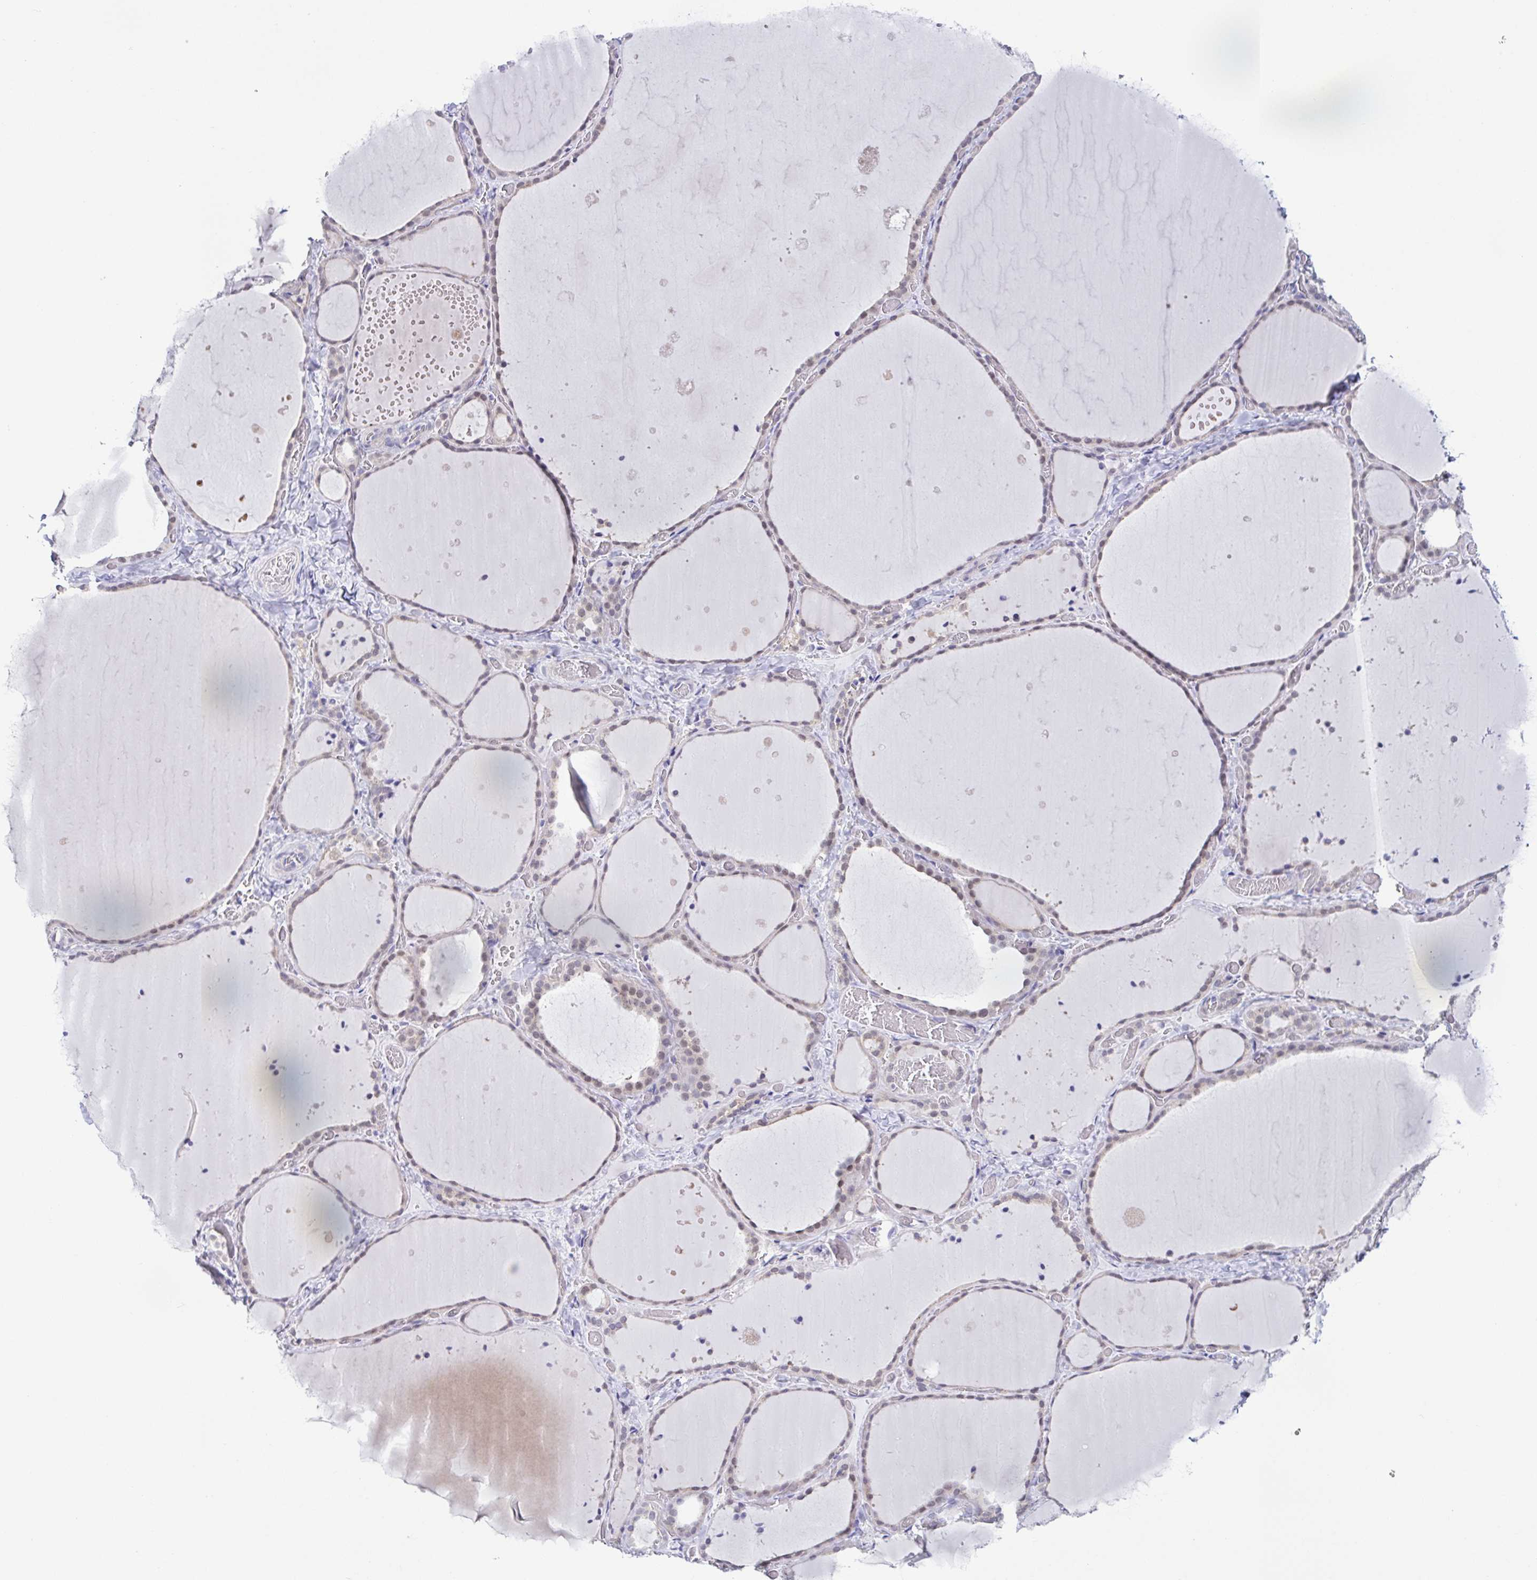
{"staining": {"intensity": "weak", "quantity": "<25%", "location": "nuclear"}, "tissue": "thyroid gland", "cell_type": "Glandular cells", "image_type": "normal", "snomed": [{"axis": "morphology", "description": "Normal tissue, NOS"}, {"axis": "topography", "description": "Thyroid gland"}], "caption": "This is an immunohistochemistry (IHC) photomicrograph of unremarkable thyroid gland. There is no expression in glandular cells.", "gene": "UBE2Q1", "patient": {"sex": "female", "age": 36}}